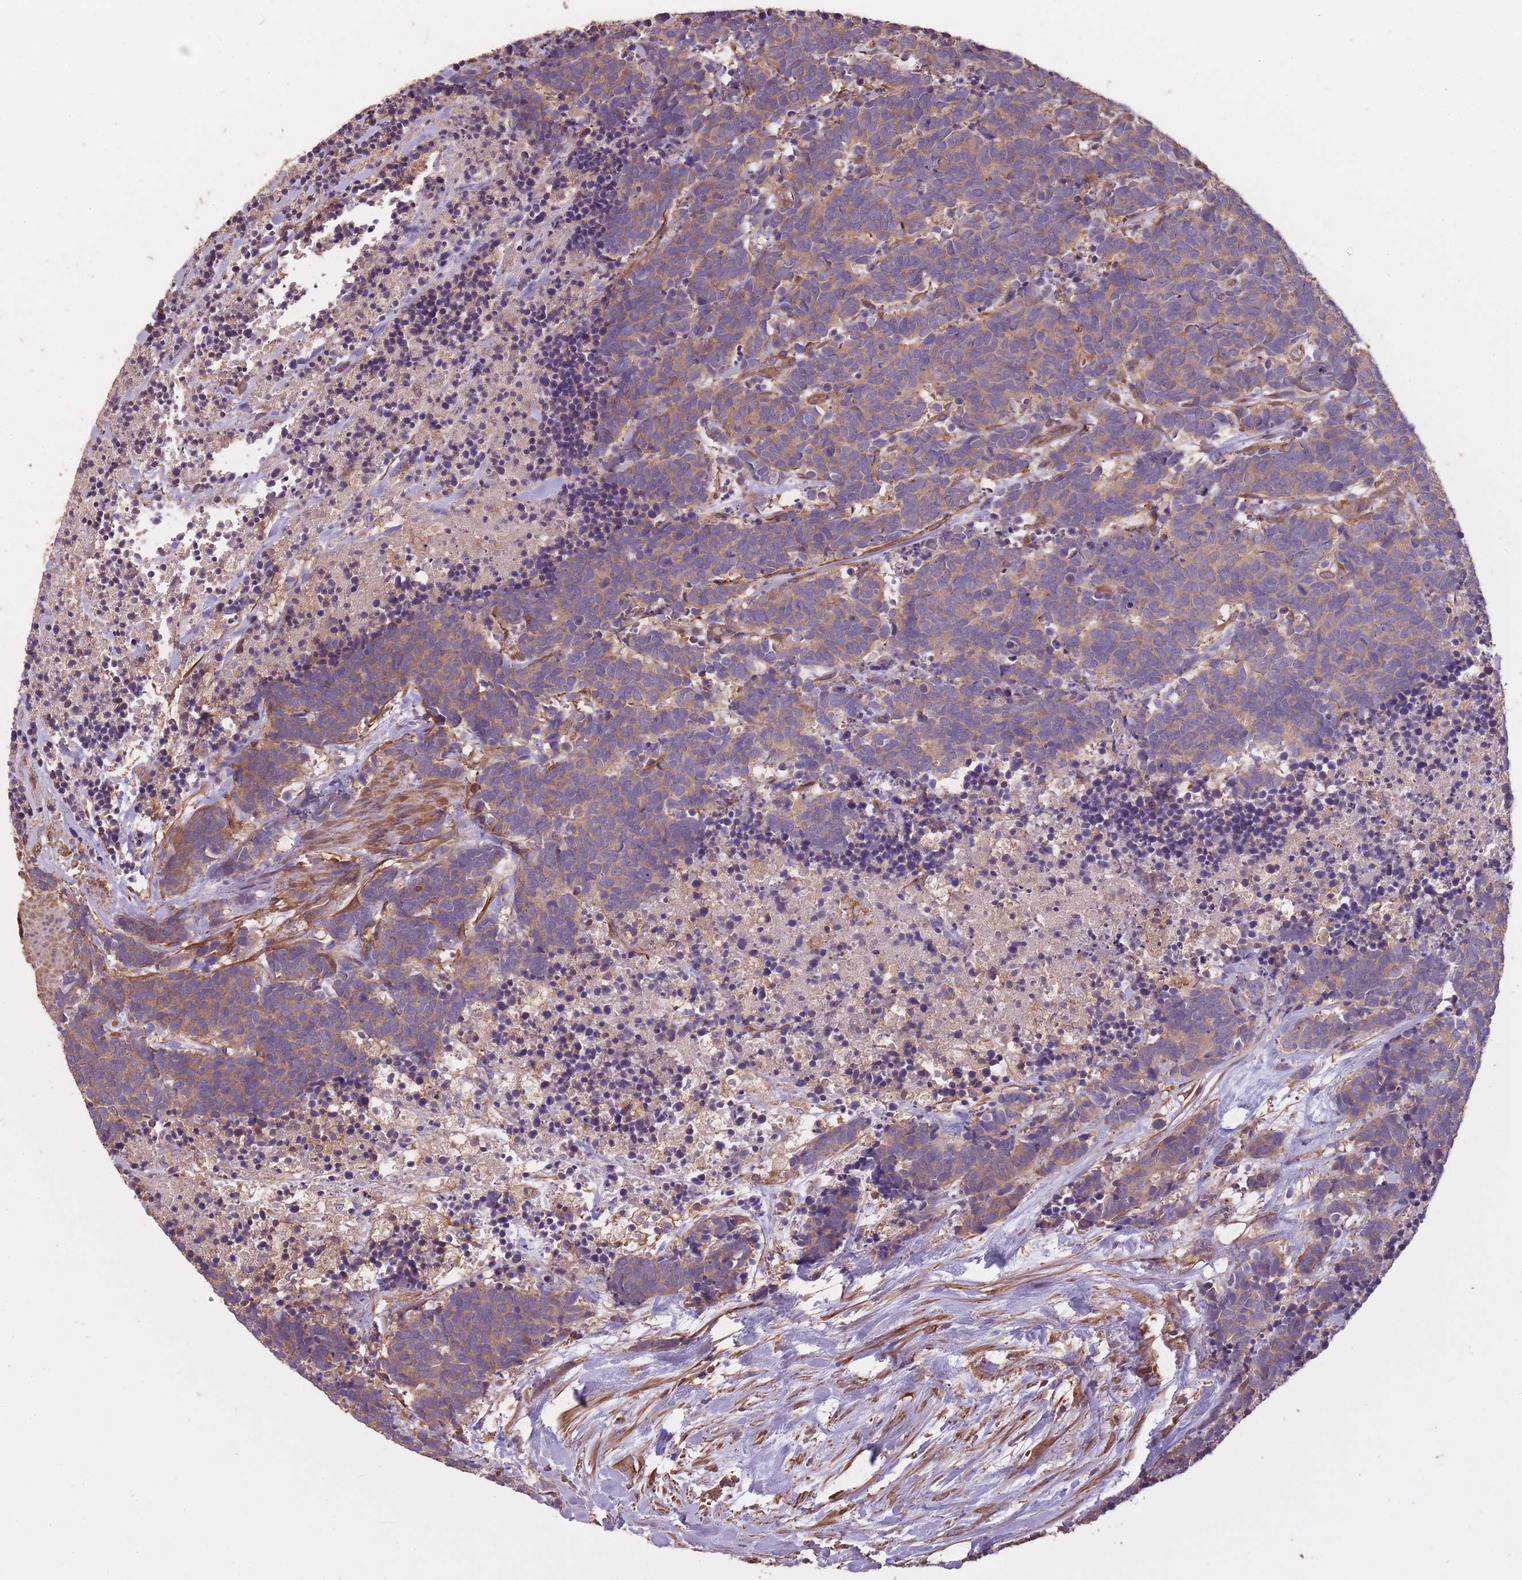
{"staining": {"intensity": "moderate", "quantity": ">75%", "location": "cytoplasmic/membranous"}, "tissue": "carcinoid", "cell_type": "Tumor cells", "image_type": "cancer", "snomed": [{"axis": "morphology", "description": "Carcinoma, NOS"}, {"axis": "morphology", "description": "Carcinoid, malignant, NOS"}, {"axis": "topography", "description": "Prostate"}], "caption": "Human carcinoma stained with a brown dye demonstrates moderate cytoplasmic/membranous positive staining in approximately >75% of tumor cells.", "gene": "ARMH3", "patient": {"sex": "male", "age": 57}}